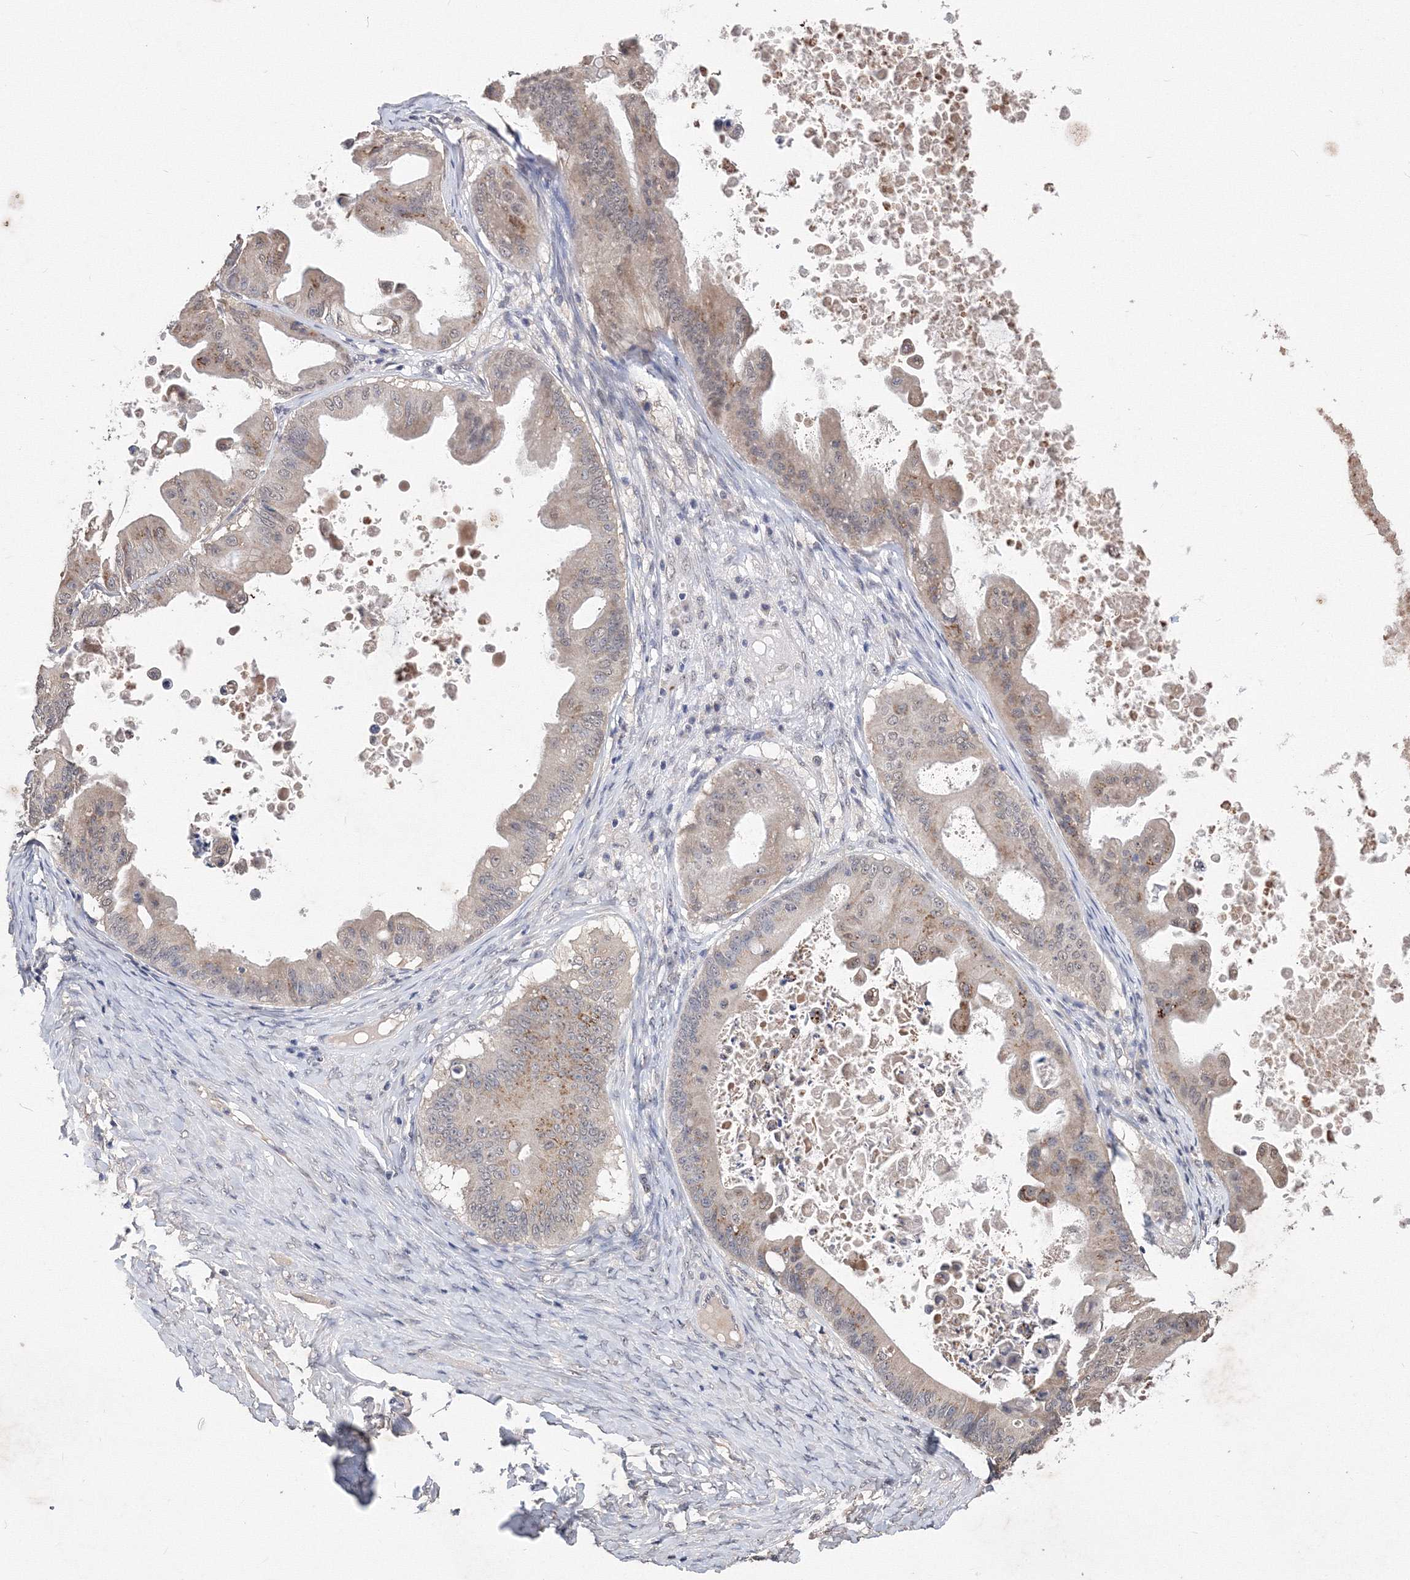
{"staining": {"intensity": "moderate", "quantity": "25%-75%", "location": "cytoplasmic/membranous"}, "tissue": "ovarian cancer", "cell_type": "Tumor cells", "image_type": "cancer", "snomed": [{"axis": "morphology", "description": "Cystadenocarcinoma, mucinous, NOS"}, {"axis": "topography", "description": "Ovary"}], "caption": "A high-resolution photomicrograph shows IHC staining of ovarian mucinous cystadenocarcinoma, which displays moderate cytoplasmic/membranous positivity in approximately 25%-75% of tumor cells.", "gene": "GPN1", "patient": {"sex": "female", "age": 37}}